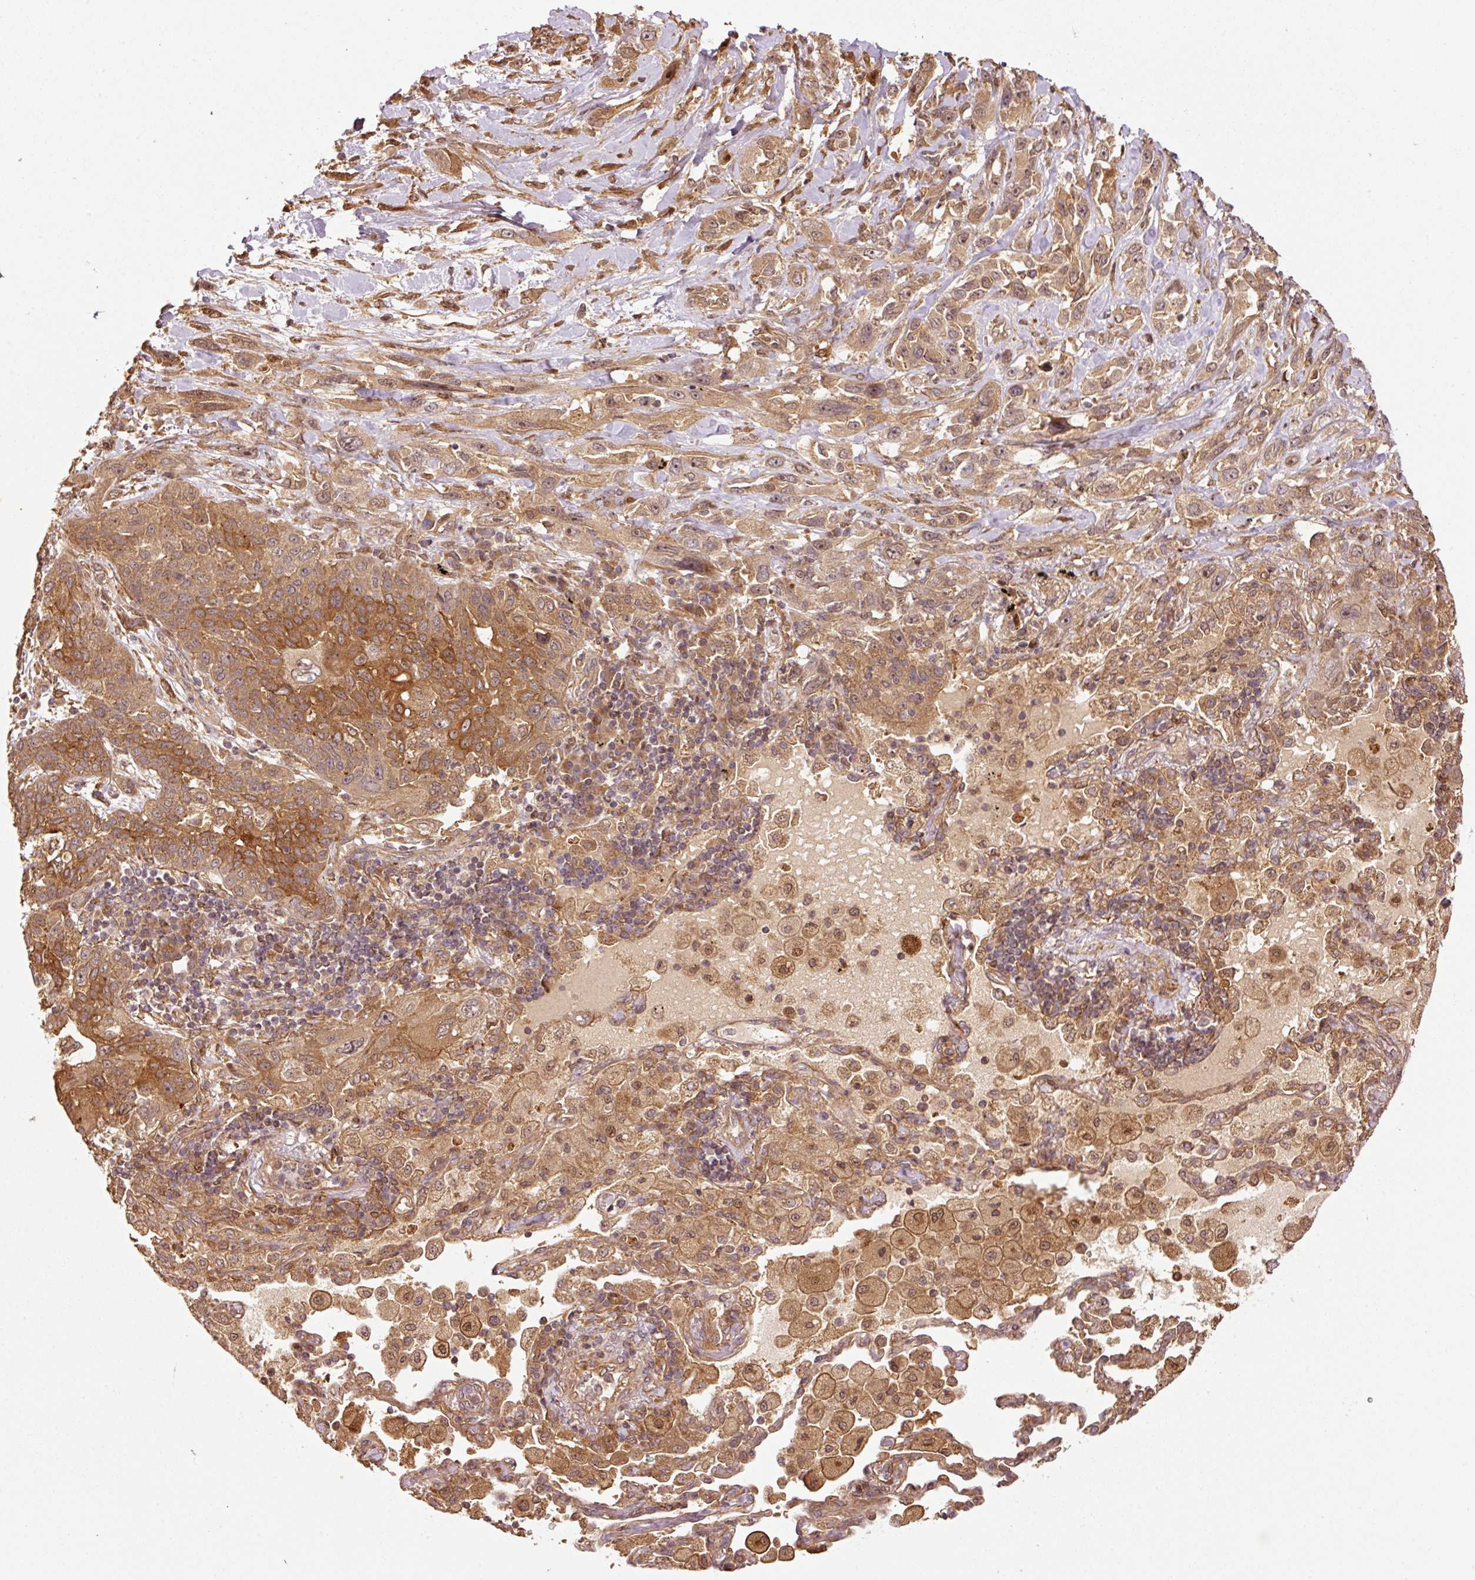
{"staining": {"intensity": "moderate", "quantity": ">75%", "location": "cytoplasmic/membranous,nuclear"}, "tissue": "lung cancer", "cell_type": "Tumor cells", "image_type": "cancer", "snomed": [{"axis": "morphology", "description": "Squamous cell carcinoma, NOS"}, {"axis": "topography", "description": "Lung"}], "caption": "About >75% of tumor cells in human lung cancer (squamous cell carcinoma) reveal moderate cytoplasmic/membranous and nuclear protein staining as visualized by brown immunohistochemical staining.", "gene": "OXER1", "patient": {"sex": "female", "age": 70}}